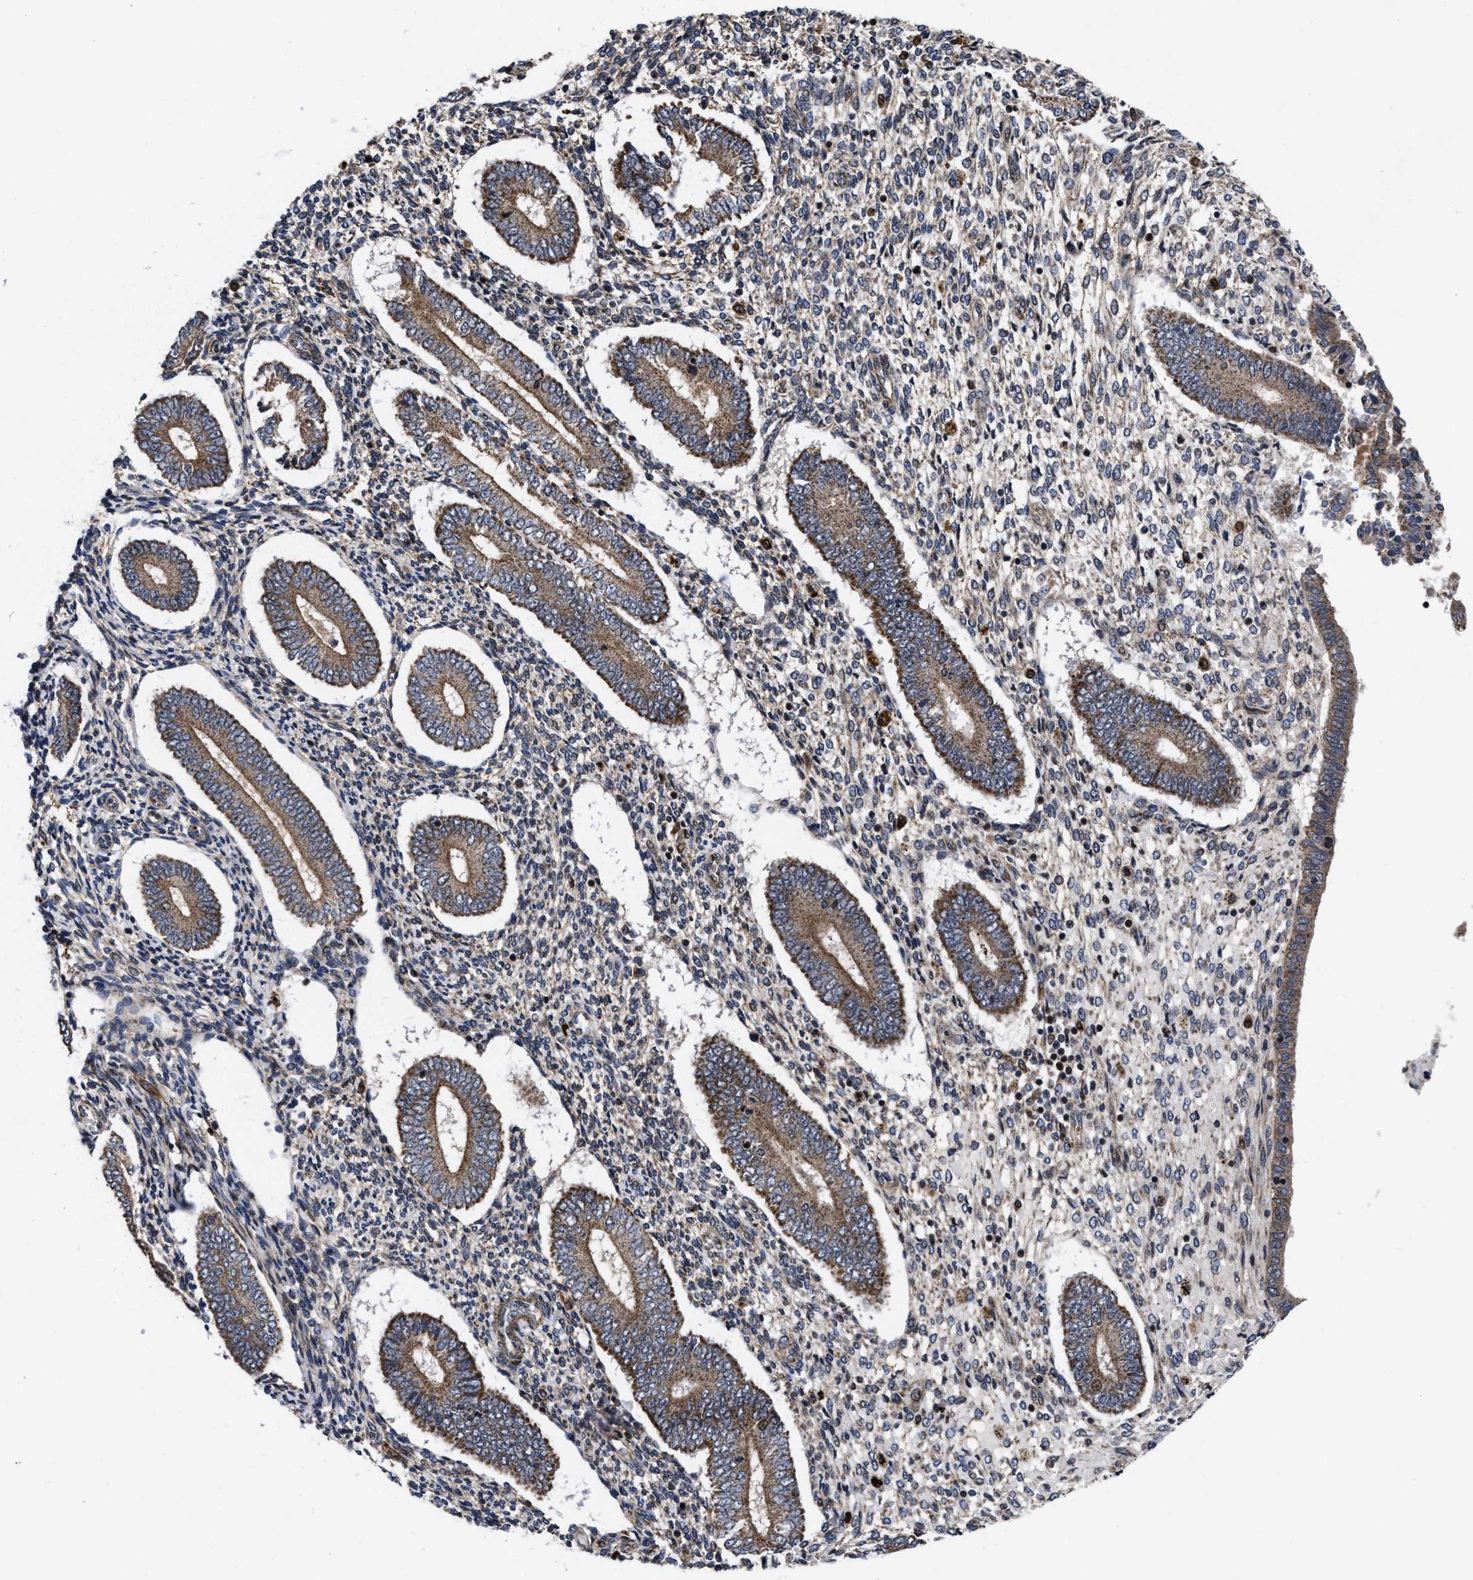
{"staining": {"intensity": "moderate", "quantity": "25%-75%", "location": "cytoplasmic/membranous"}, "tissue": "endometrium", "cell_type": "Cells in endometrial stroma", "image_type": "normal", "snomed": [{"axis": "morphology", "description": "Normal tissue, NOS"}, {"axis": "topography", "description": "Endometrium"}], "caption": "Brown immunohistochemical staining in normal human endometrium demonstrates moderate cytoplasmic/membranous staining in about 25%-75% of cells in endometrial stroma.", "gene": "MRPL50", "patient": {"sex": "female", "age": 42}}